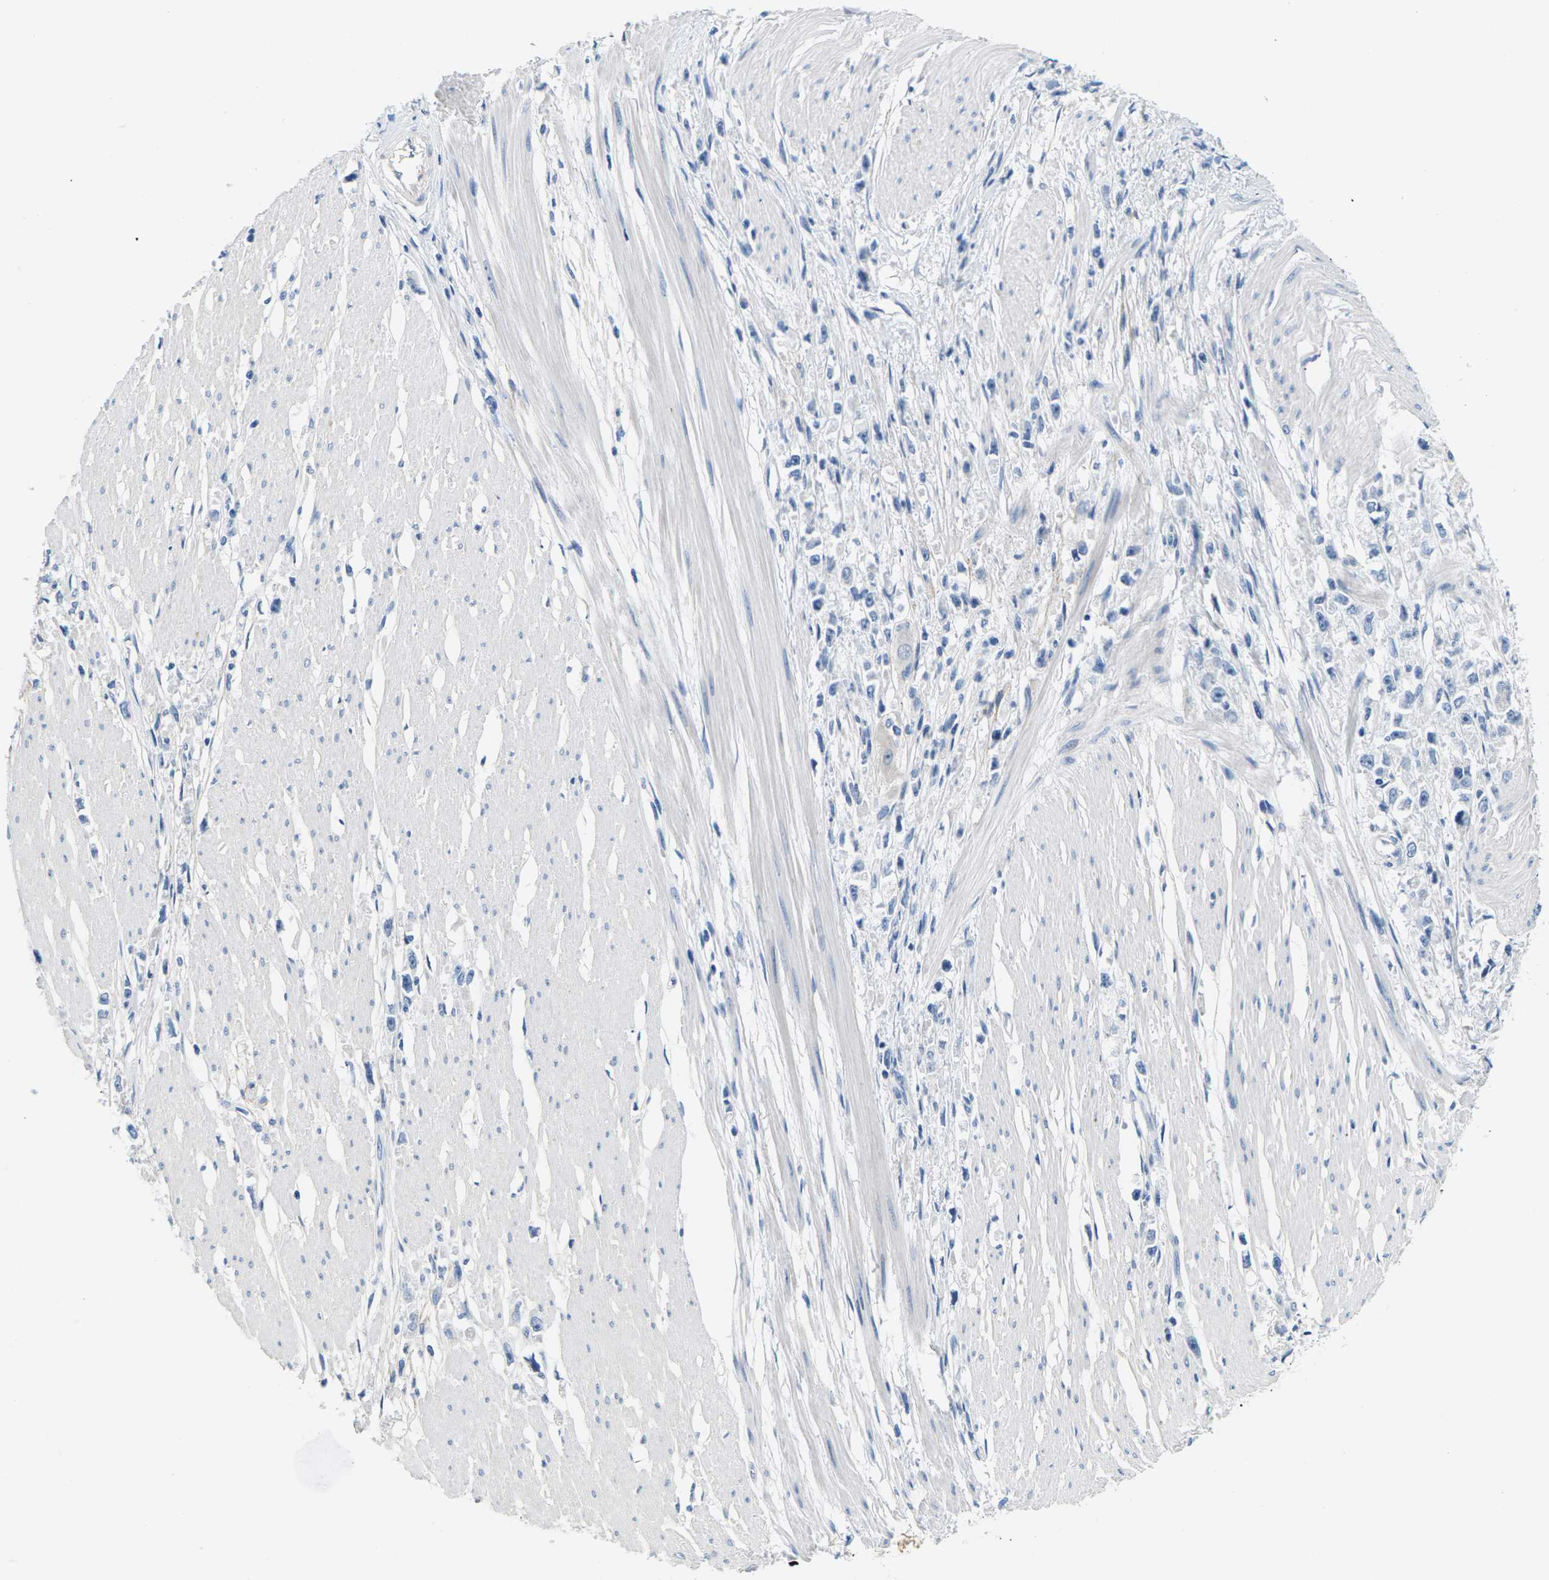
{"staining": {"intensity": "negative", "quantity": "none", "location": "none"}, "tissue": "stomach cancer", "cell_type": "Tumor cells", "image_type": "cancer", "snomed": [{"axis": "morphology", "description": "Adenocarcinoma, NOS"}, {"axis": "topography", "description": "Stomach"}], "caption": "Immunohistochemistry of adenocarcinoma (stomach) reveals no positivity in tumor cells.", "gene": "TSPAN2", "patient": {"sex": "female", "age": 59}}